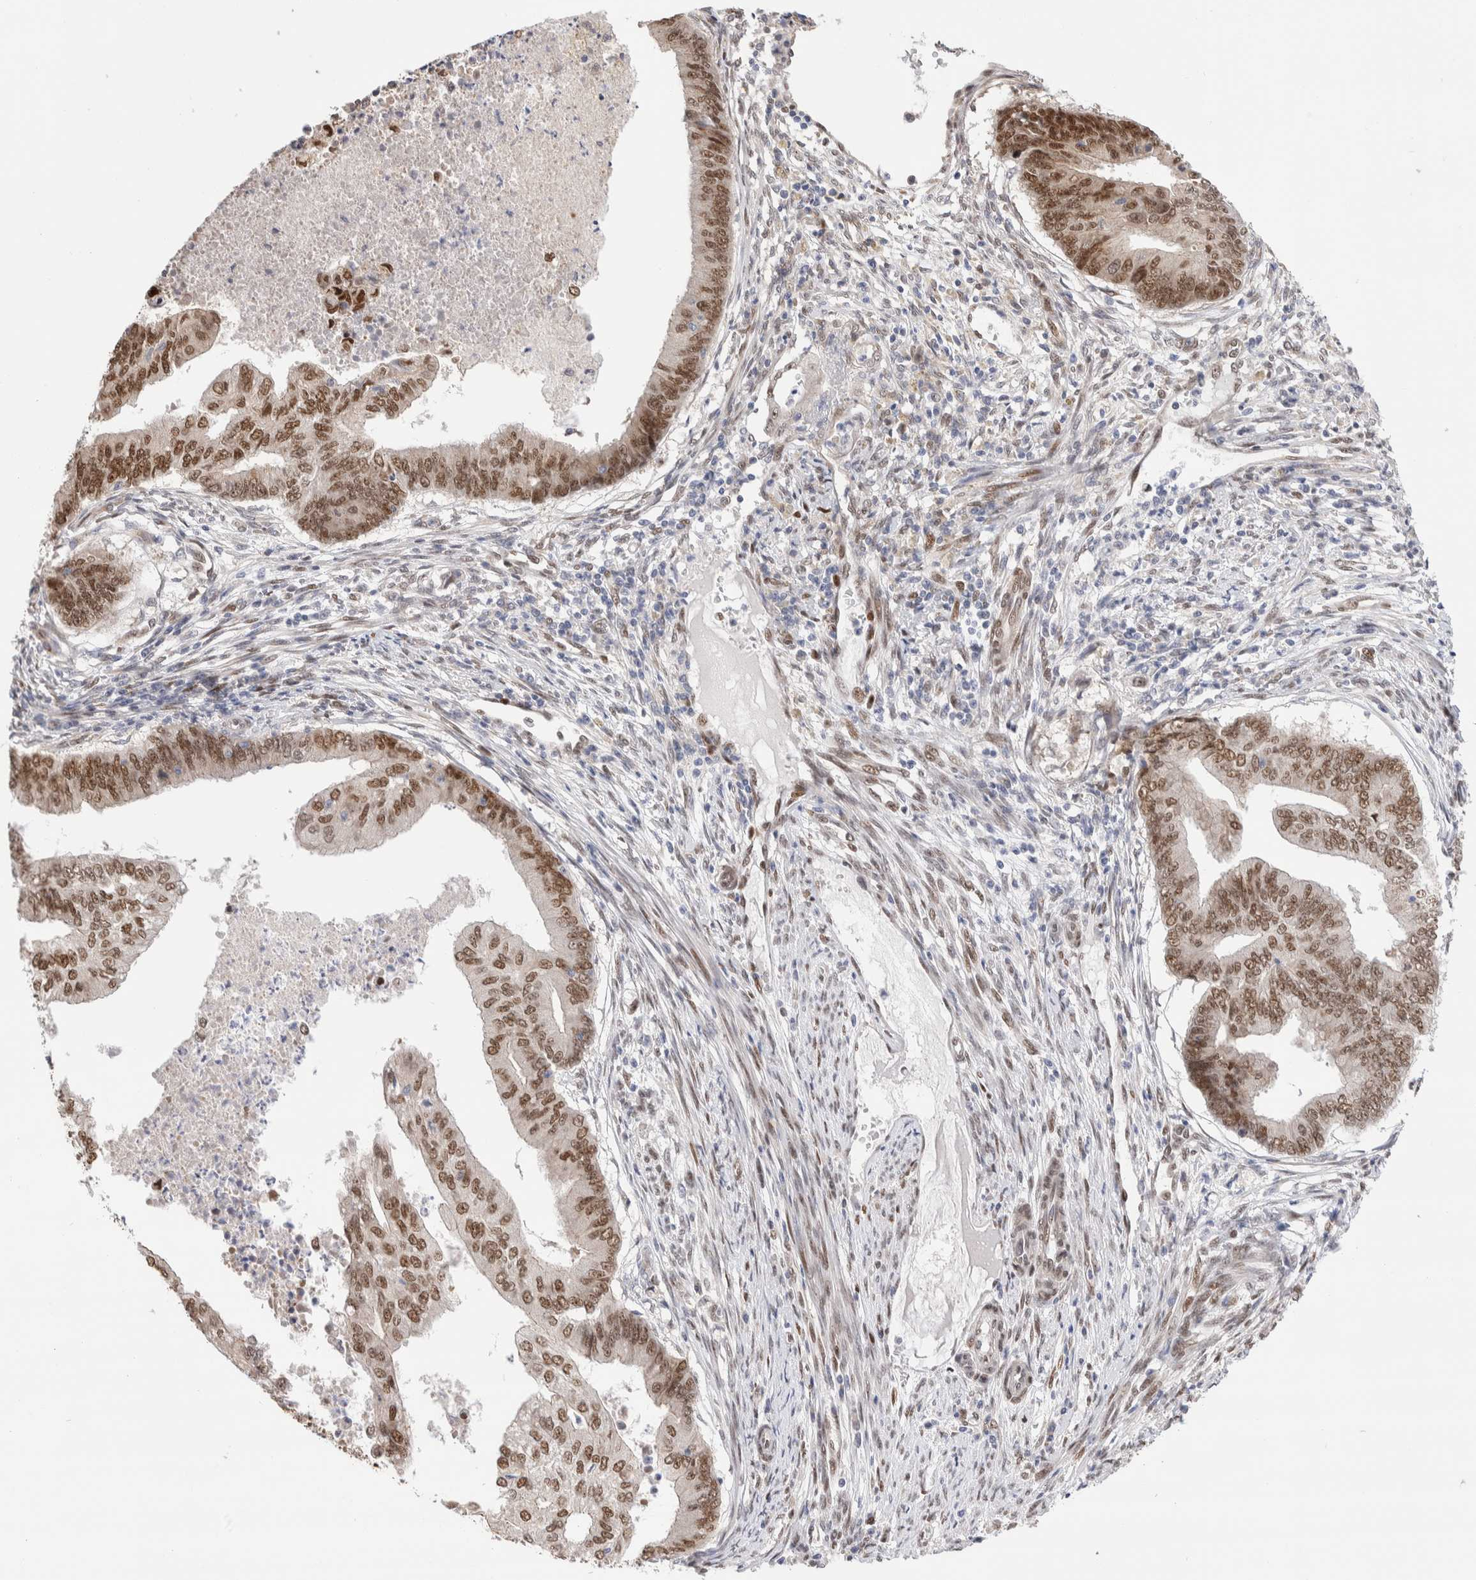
{"staining": {"intensity": "moderate", "quantity": ">75%", "location": "nuclear"}, "tissue": "endometrial cancer", "cell_type": "Tumor cells", "image_type": "cancer", "snomed": [{"axis": "morphology", "description": "Polyp, NOS"}, {"axis": "morphology", "description": "Adenocarcinoma, NOS"}, {"axis": "morphology", "description": "Adenoma, NOS"}, {"axis": "topography", "description": "Endometrium"}], "caption": "Protein analysis of endometrial cancer tissue demonstrates moderate nuclear staining in approximately >75% of tumor cells. (brown staining indicates protein expression, while blue staining denotes nuclei).", "gene": "NSMAF", "patient": {"sex": "female", "age": 79}}